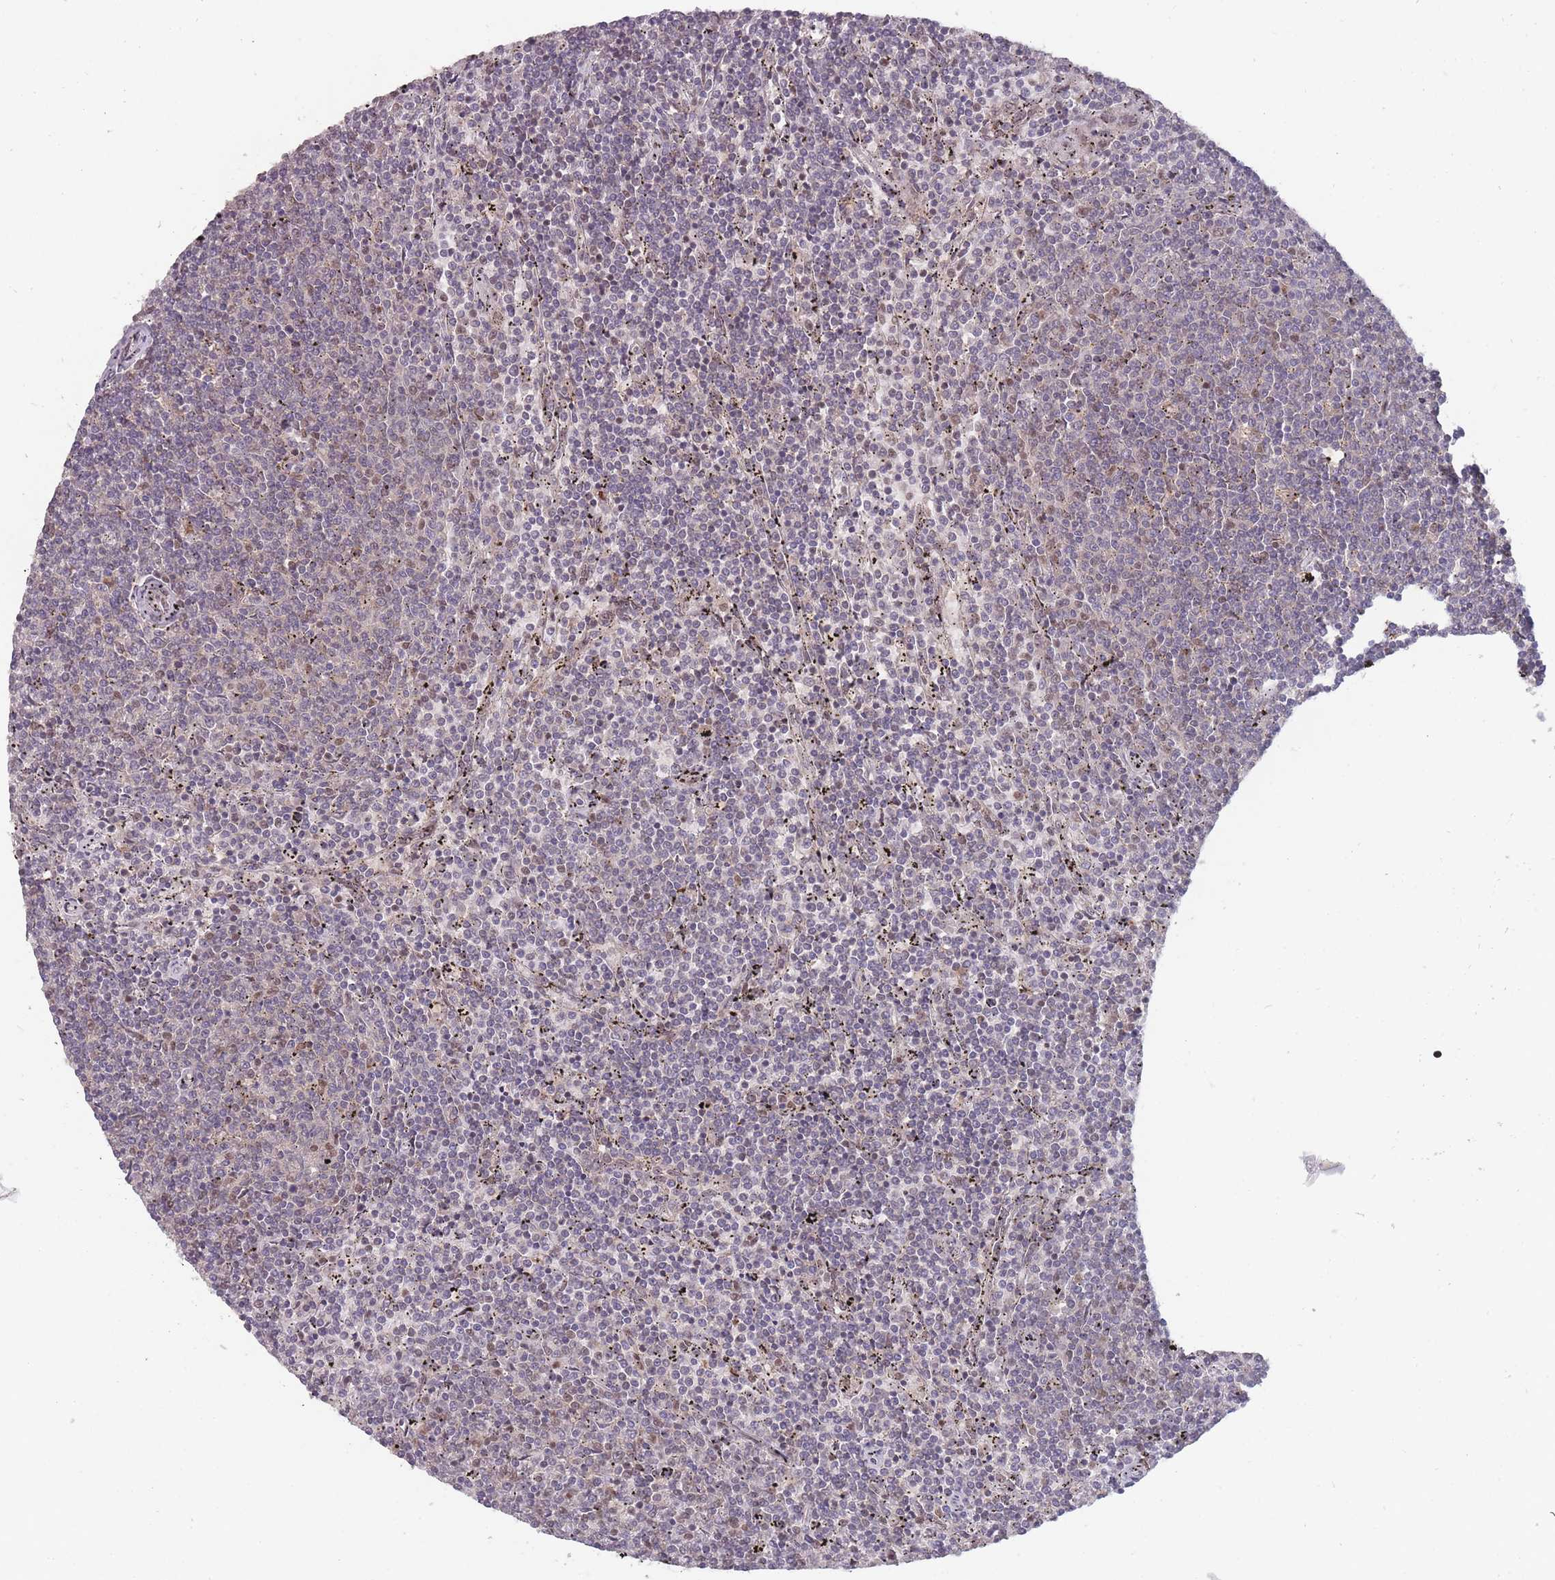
{"staining": {"intensity": "negative", "quantity": "none", "location": "none"}, "tissue": "lymphoma", "cell_type": "Tumor cells", "image_type": "cancer", "snomed": [{"axis": "morphology", "description": "Malignant lymphoma, non-Hodgkin's type, Low grade"}, {"axis": "topography", "description": "Spleen"}], "caption": "The image exhibits no significant staining in tumor cells of malignant lymphoma, non-Hodgkin's type (low-grade).", "gene": "TMED3", "patient": {"sex": "female", "age": 50}}